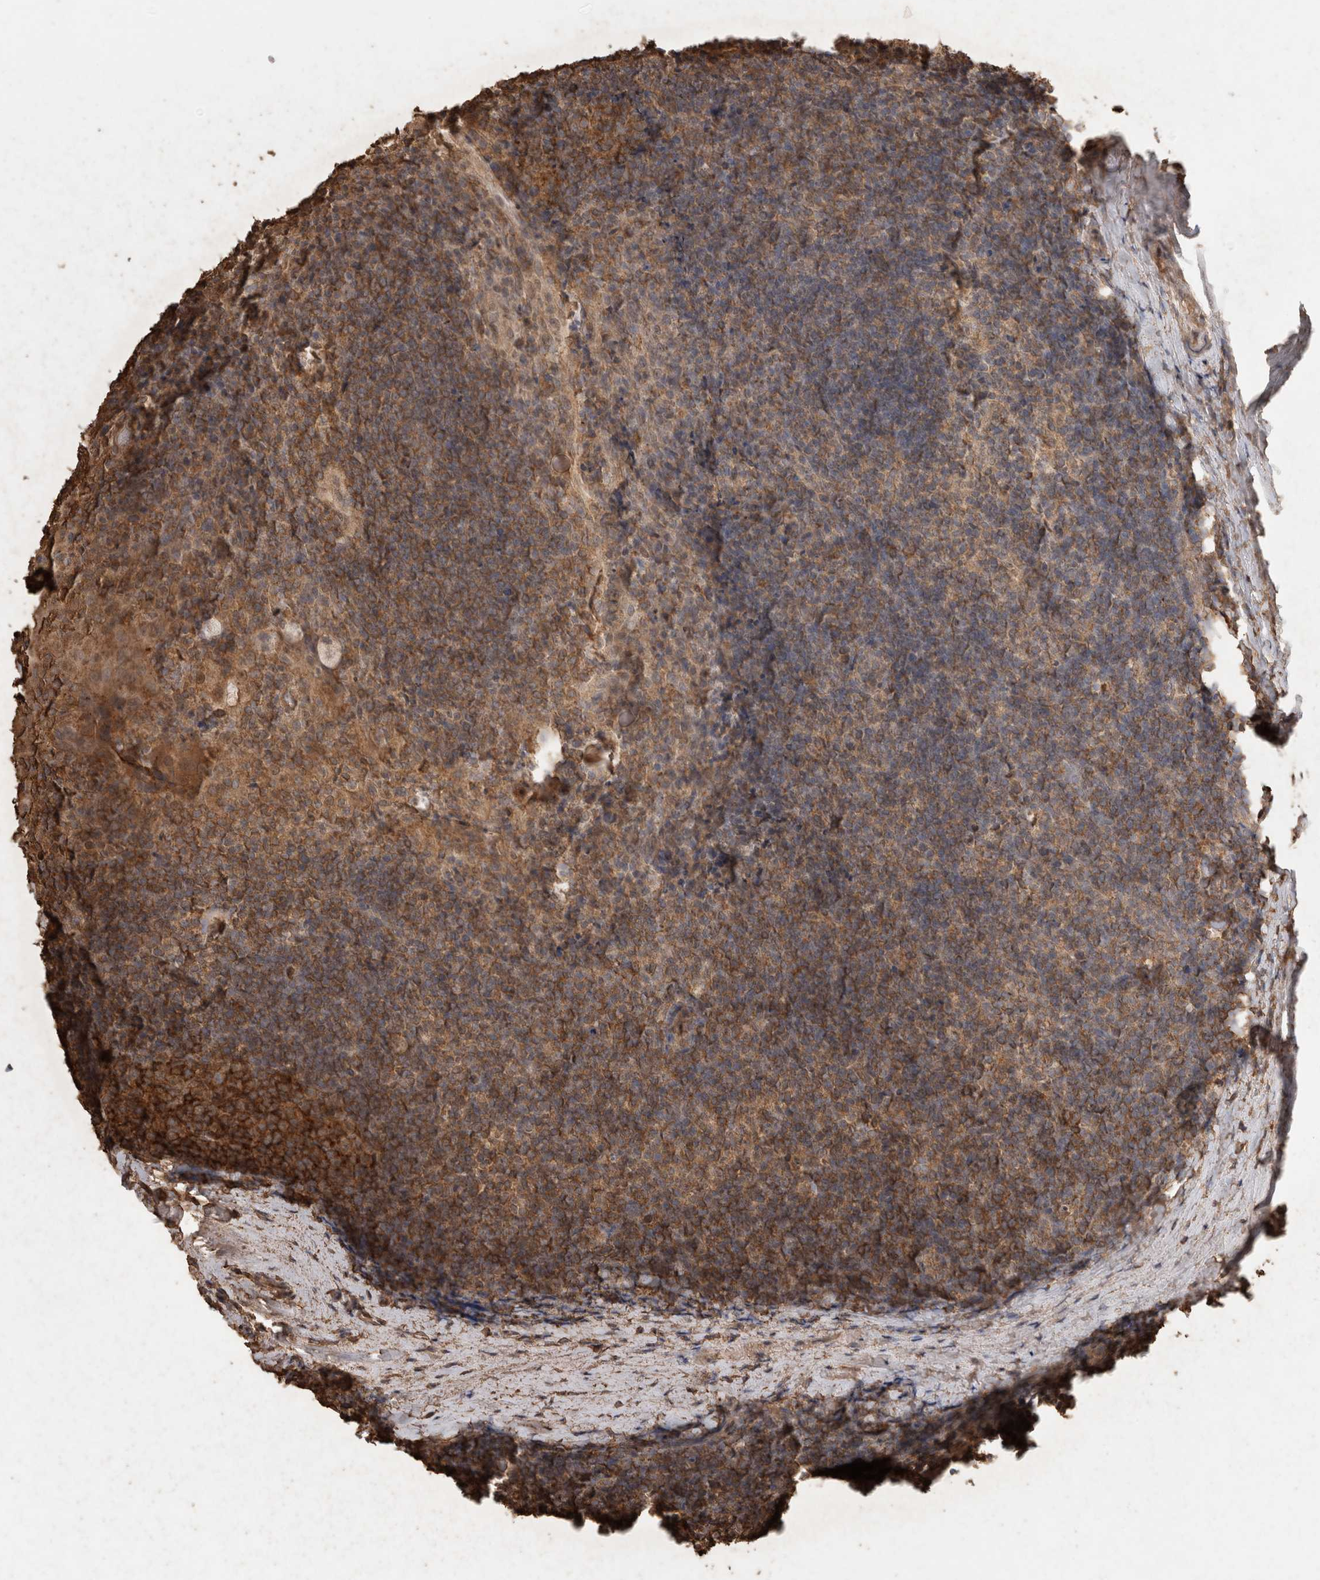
{"staining": {"intensity": "strong", "quantity": ">75%", "location": "cytoplasmic/membranous"}, "tissue": "tonsil", "cell_type": "Germinal center cells", "image_type": "normal", "snomed": [{"axis": "morphology", "description": "Normal tissue, NOS"}, {"axis": "topography", "description": "Tonsil"}], "caption": "An image showing strong cytoplasmic/membranous positivity in approximately >75% of germinal center cells in normal tonsil, as visualized by brown immunohistochemical staining.", "gene": "CX3CL1", "patient": {"sex": "male", "age": 37}}